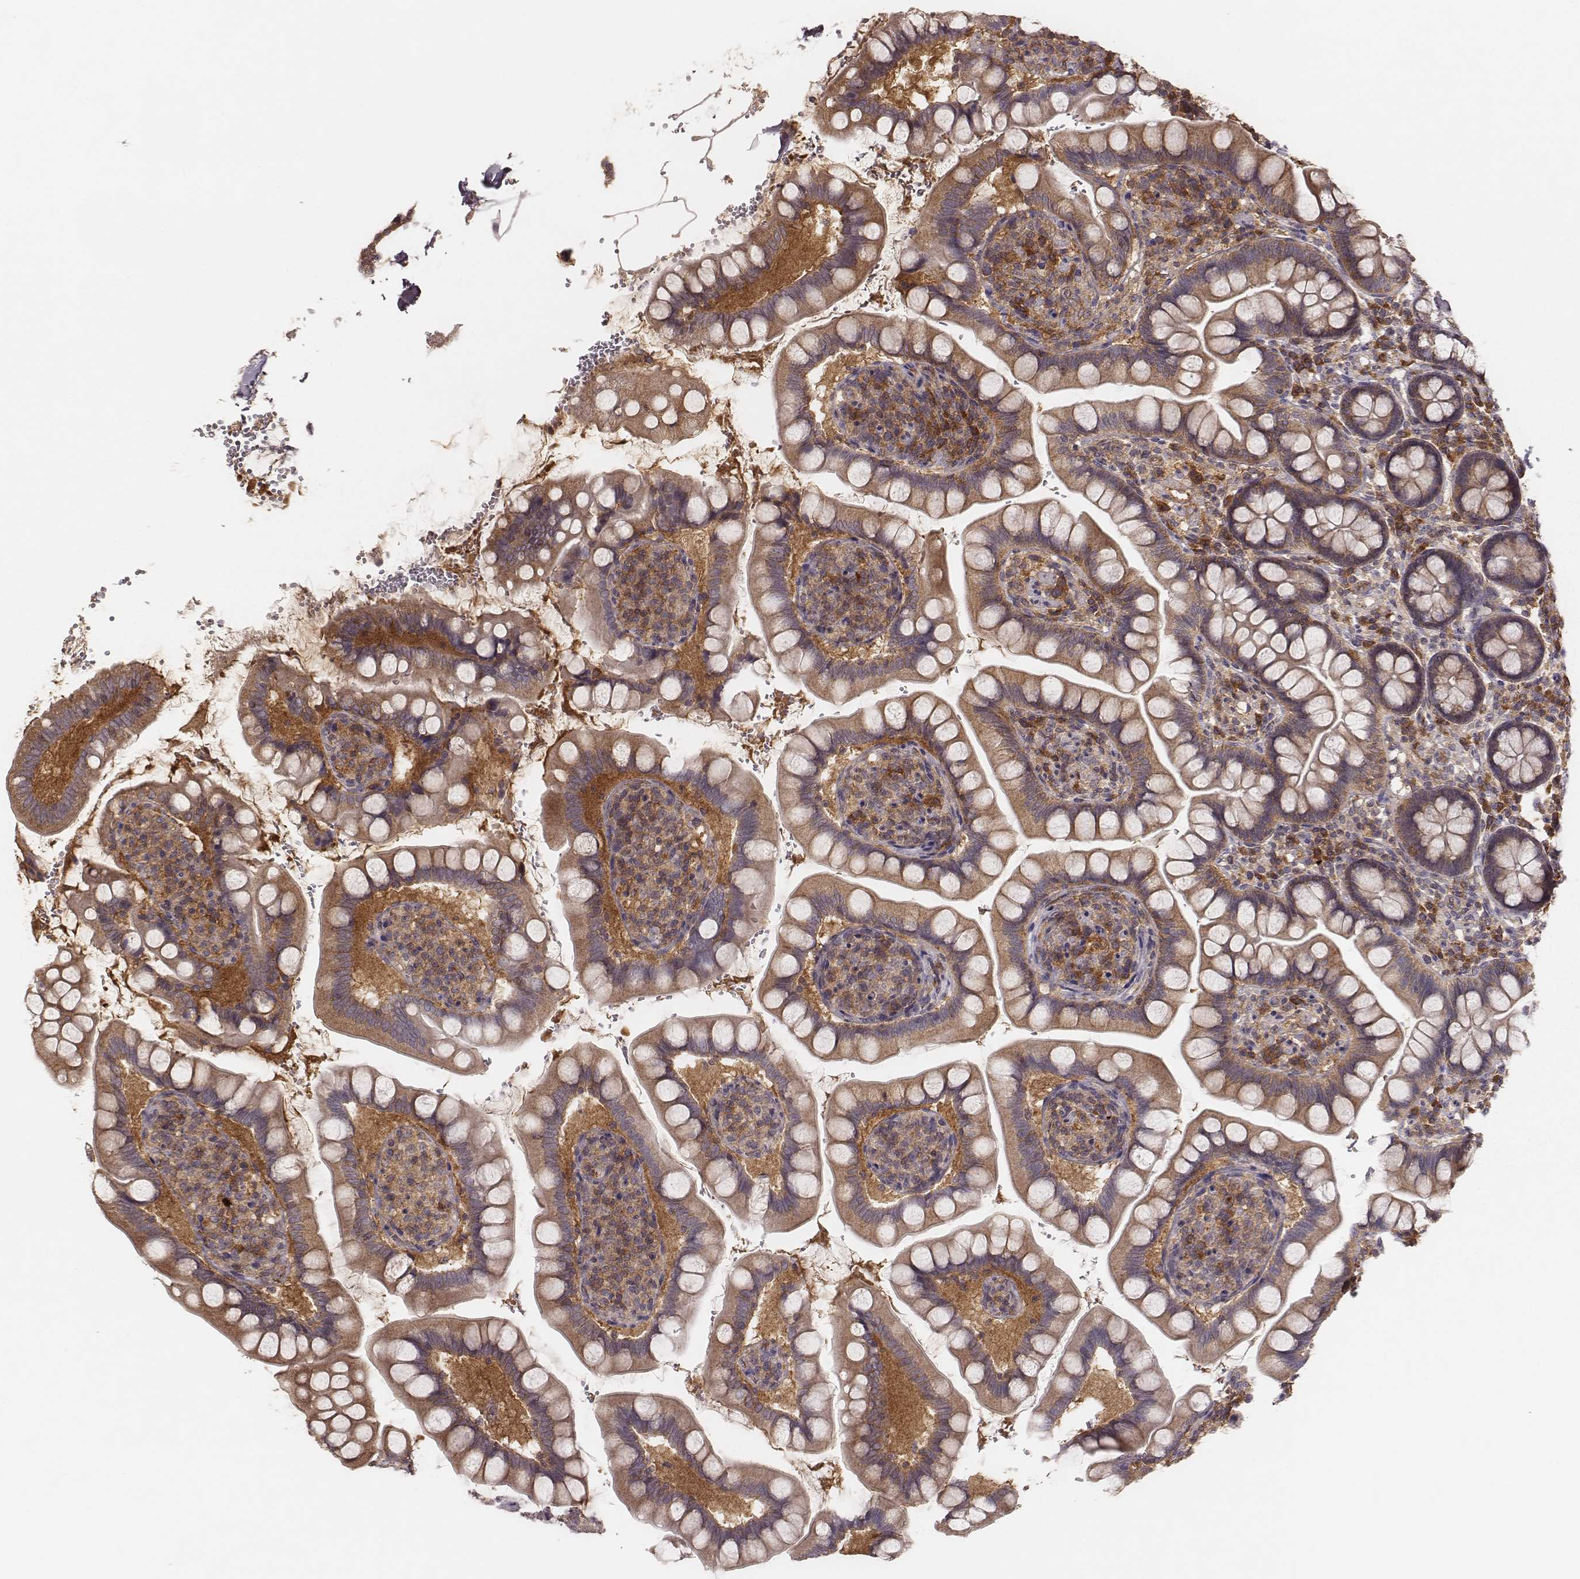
{"staining": {"intensity": "moderate", "quantity": ">75%", "location": "cytoplasmic/membranous"}, "tissue": "small intestine", "cell_type": "Glandular cells", "image_type": "normal", "snomed": [{"axis": "morphology", "description": "Normal tissue, NOS"}, {"axis": "topography", "description": "Small intestine"}], "caption": "Benign small intestine was stained to show a protein in brown. There is medium levels of moderate cytoplasmic/membranous positivity in approximately >75% of glandular cells.", "gene": "CARS1", "patient": {"sex": "female", "age": 56}}